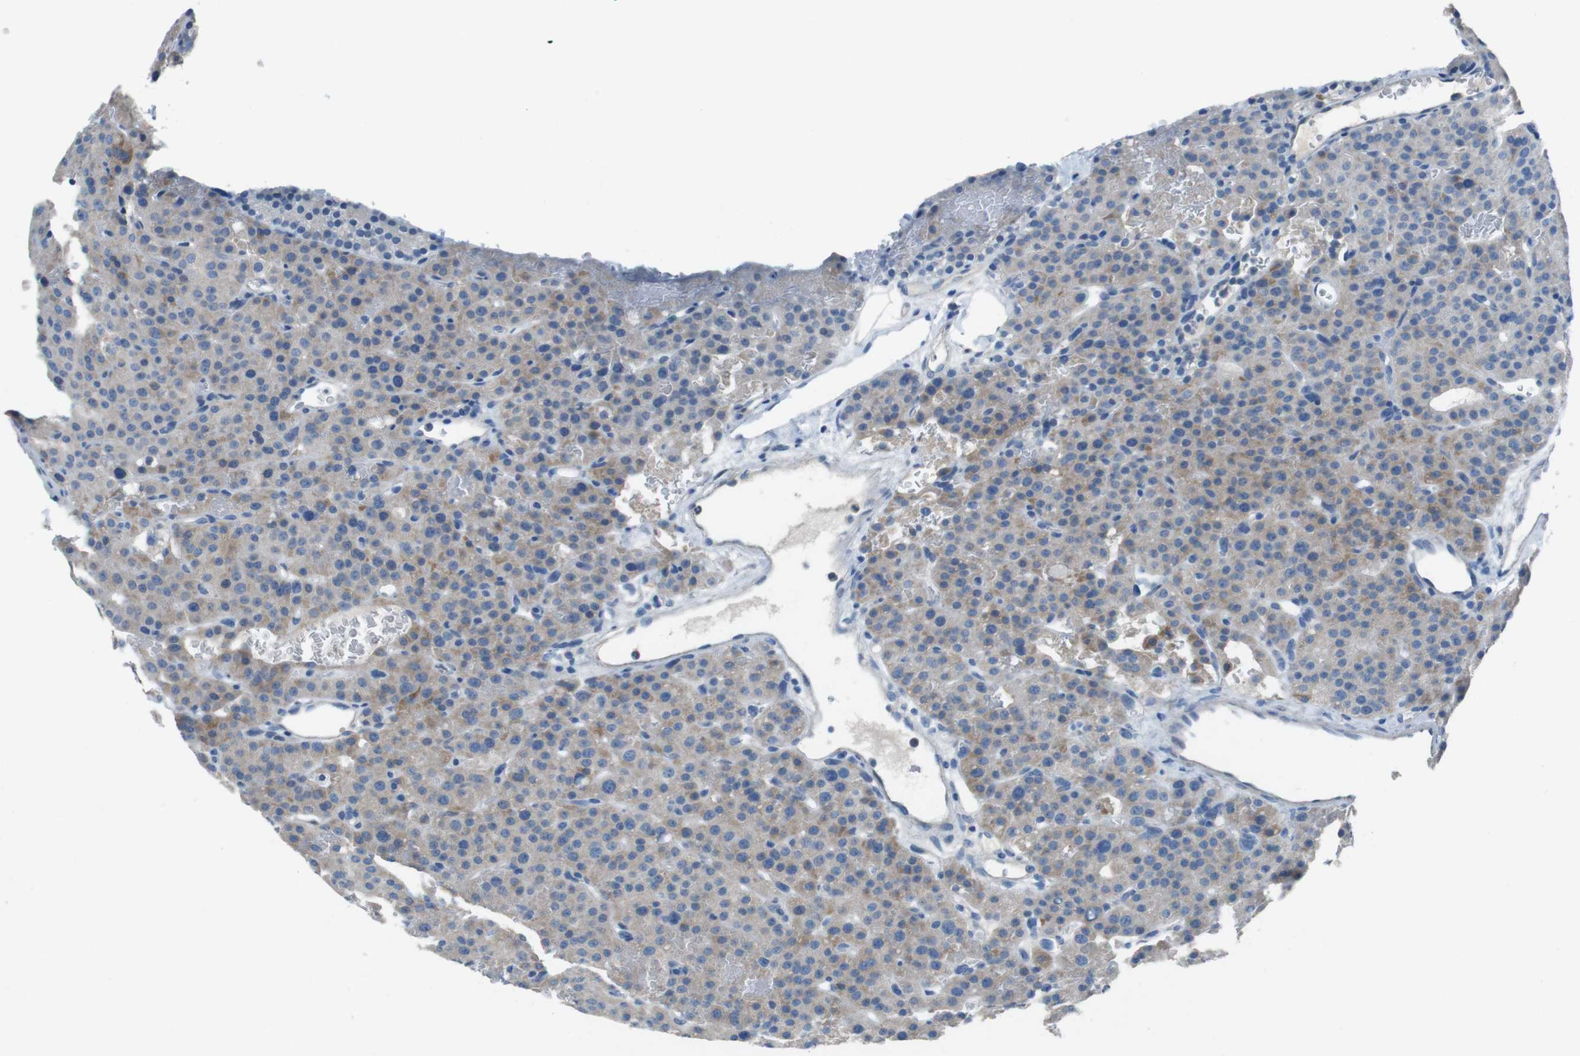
{"staining": {"intensity": "weak", "quantity": "25%-75%", "location": "cytoplasmic/membranous"}, "tissue": "parathyroid gland", "cell_type": "Glandular cells", "image_type": "normal", "snomed": [{"axis": "morphology", "description": "Normal tissue, NOS"}, {"axis": "morphology", "description": "Adenoma, NOS"}, {"axis": "topography", "description": "Parathyroid gland"}], "caption": "There is low levels of weak cytoplasmic/membranous positivity in glandular cells of normal parathyroid gland, as demonstrated by immunohistochemical staining (brown color).", "gene": "CYP2C19", "patient": {"sex": "female", "age": 81}}